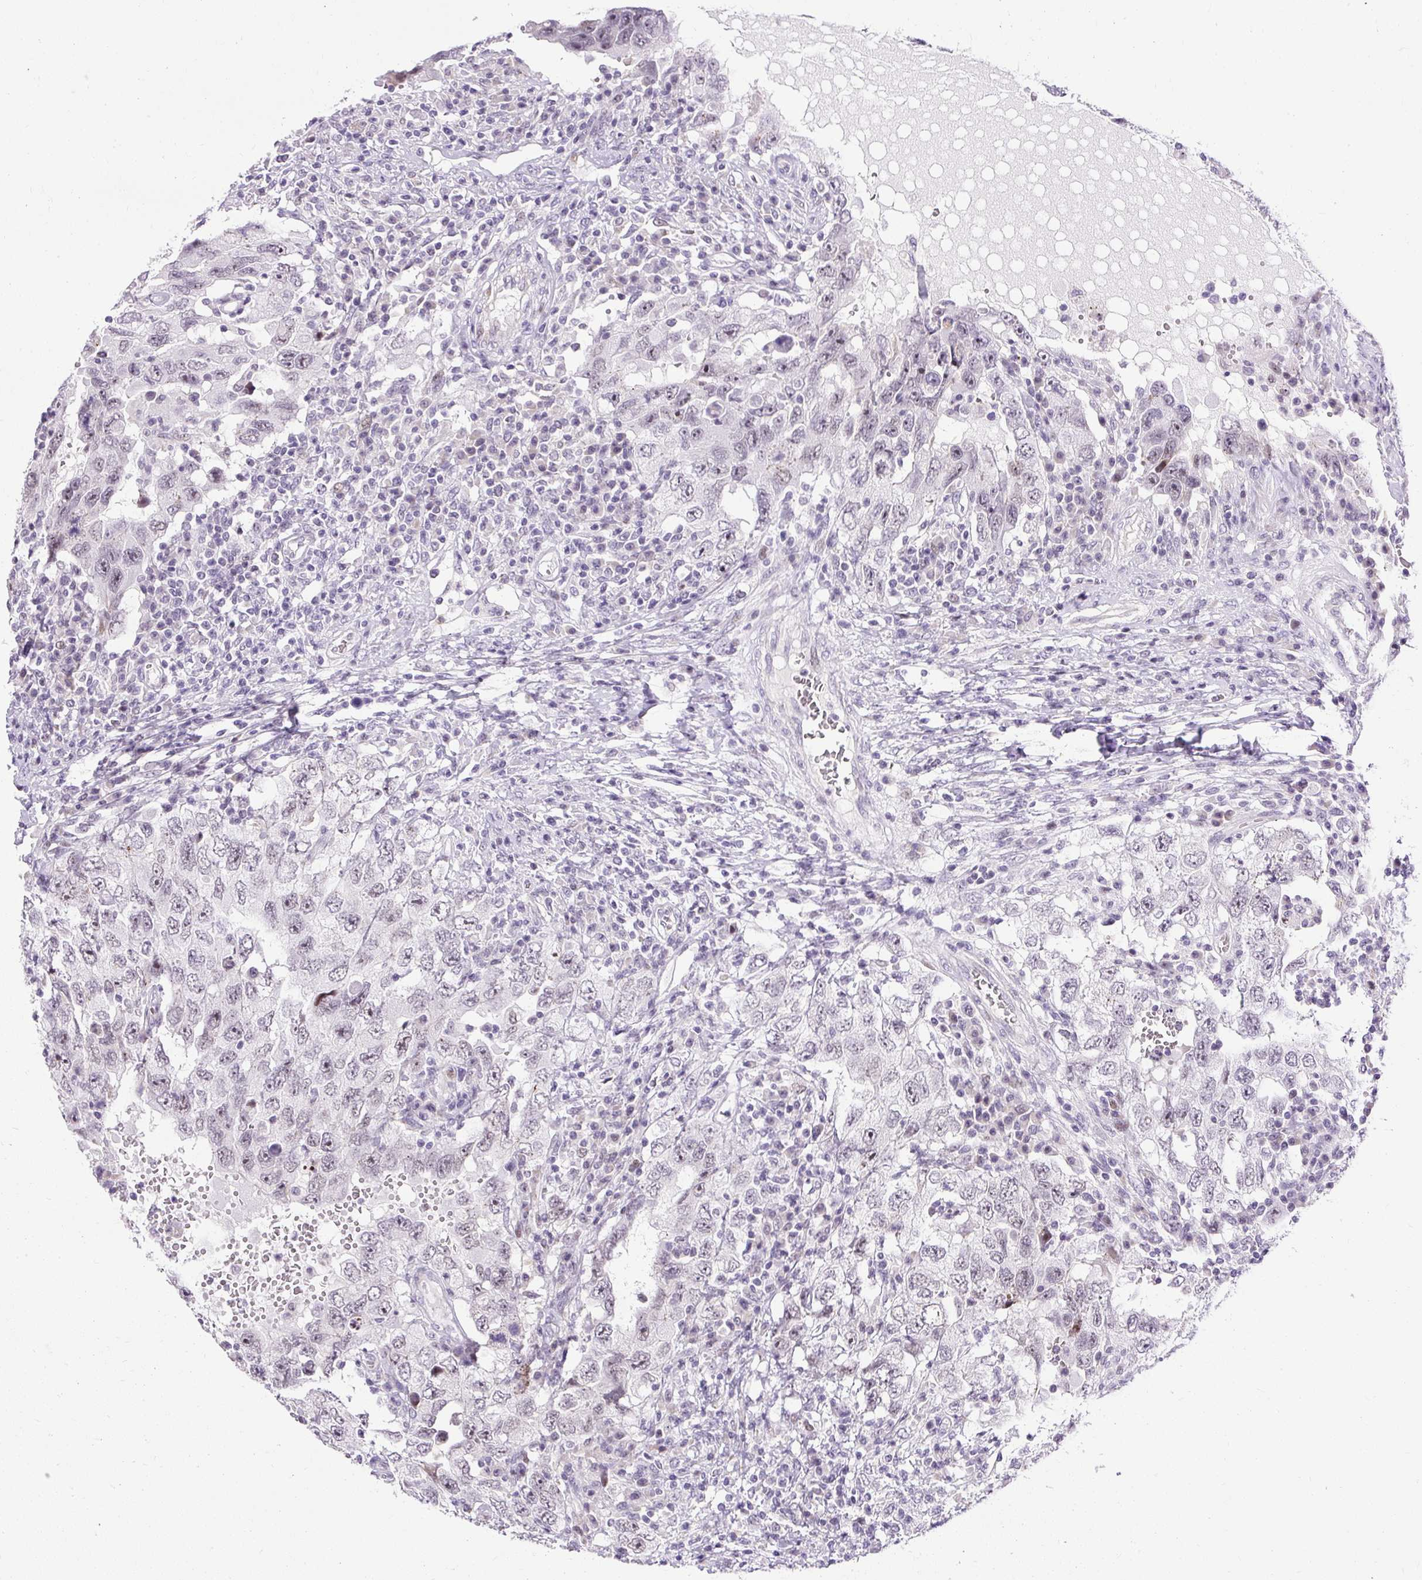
{"staining": {"intensity": "weak", "quantity": "<25%", "location": "nuclear"}, "tissue": "testis cancer", "cell_type": "Tumor cells", "image_type": "cancer", "snomed": [{"axis": "morphology", "description": "Carcinoma, Embryonal, NOS"}, {"axis": "topography", "description": "Testis"}], "caption": "IHC of testis cancer demonstrates no staining in tumor cells.", "gene": "ARHGEF18", "patient": {"sex": "male", "age": 26}}